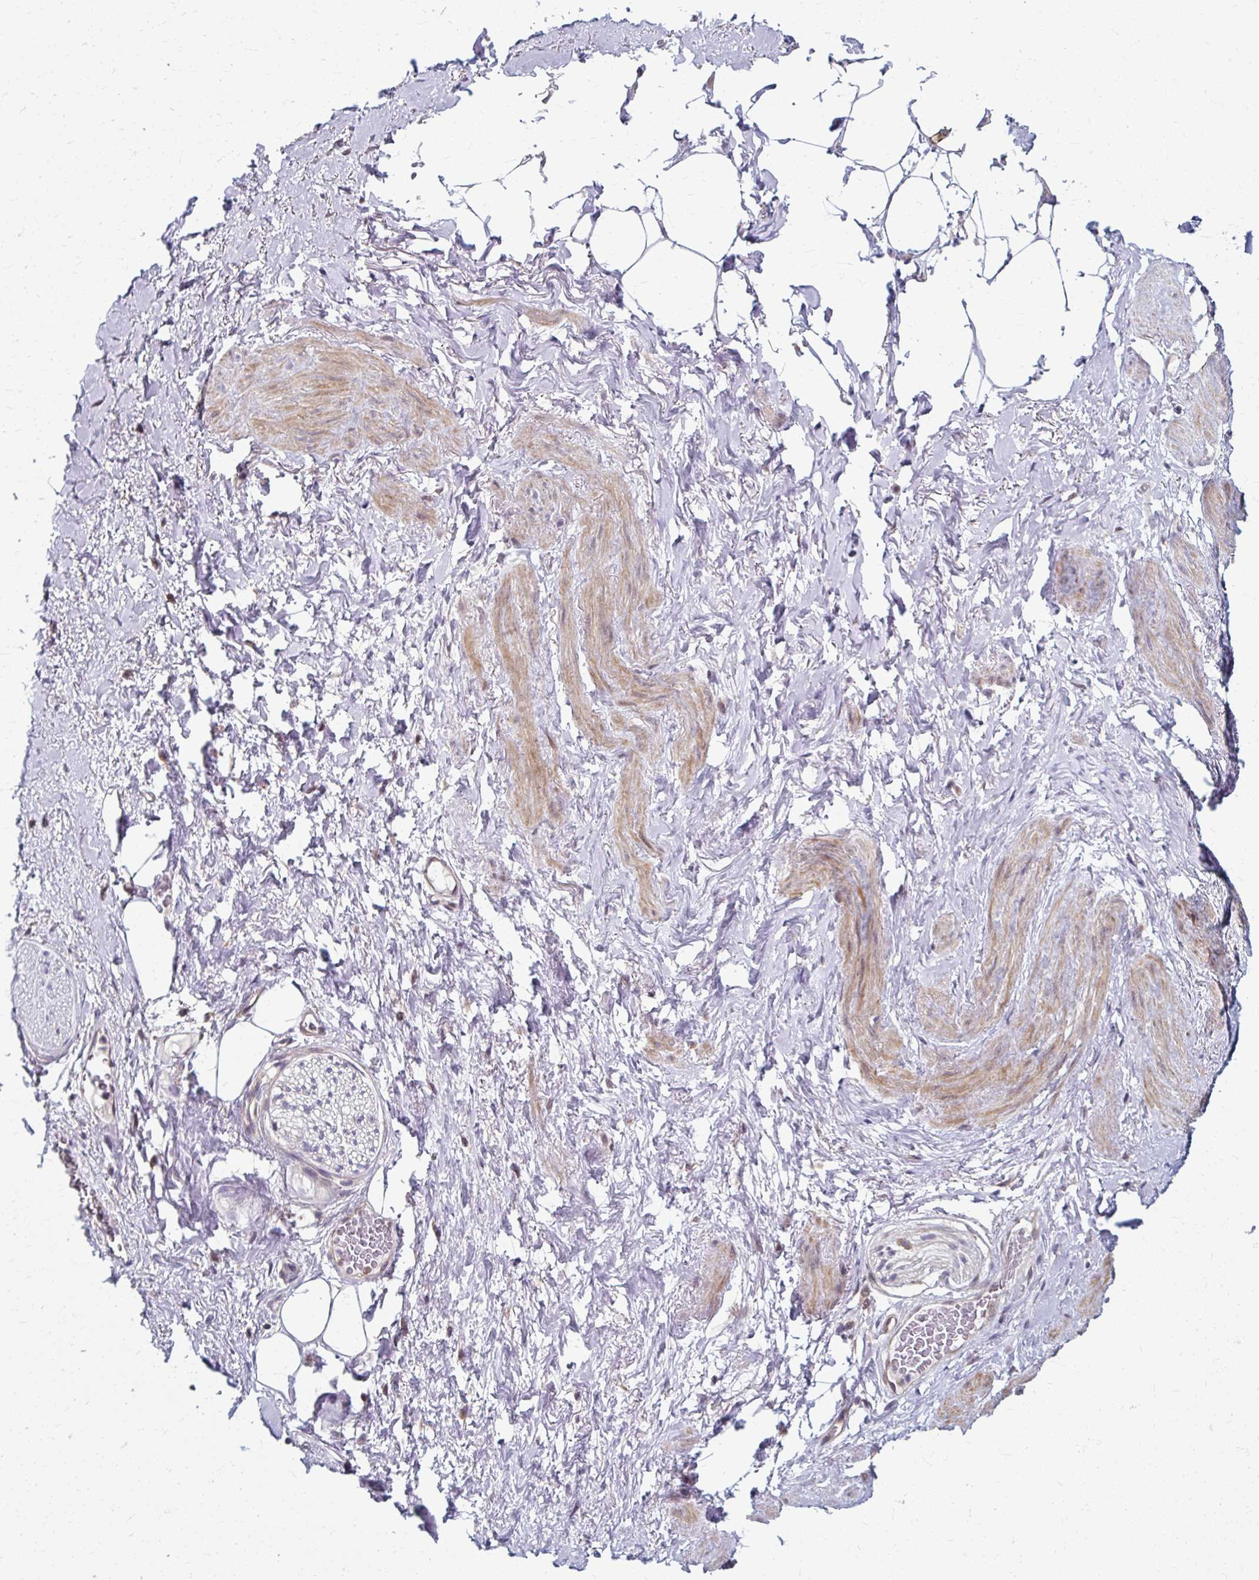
{"staining": {"intensity": "negative", "quantity": "none", "location": "none"}, "tissue": "adipose tissue", "cell_type": "Adipocytes", "image_type": "normal", "snomed": [{"axis": "morphology", "description": "Normal tissue, NOS"}, {"axis": "topography", "description": "Vagina"}, {"axis": "topography", "description": "Peripheral nerve tissue"}], "caption": "A high-resolution photomicrograph shows immunohistochemistry staining of unremarkable adipose tissue, which demonstrates no significant staining in adipocytes.", "gene": "ZNF555", "patient": {"sex": "female", "age": 71}}